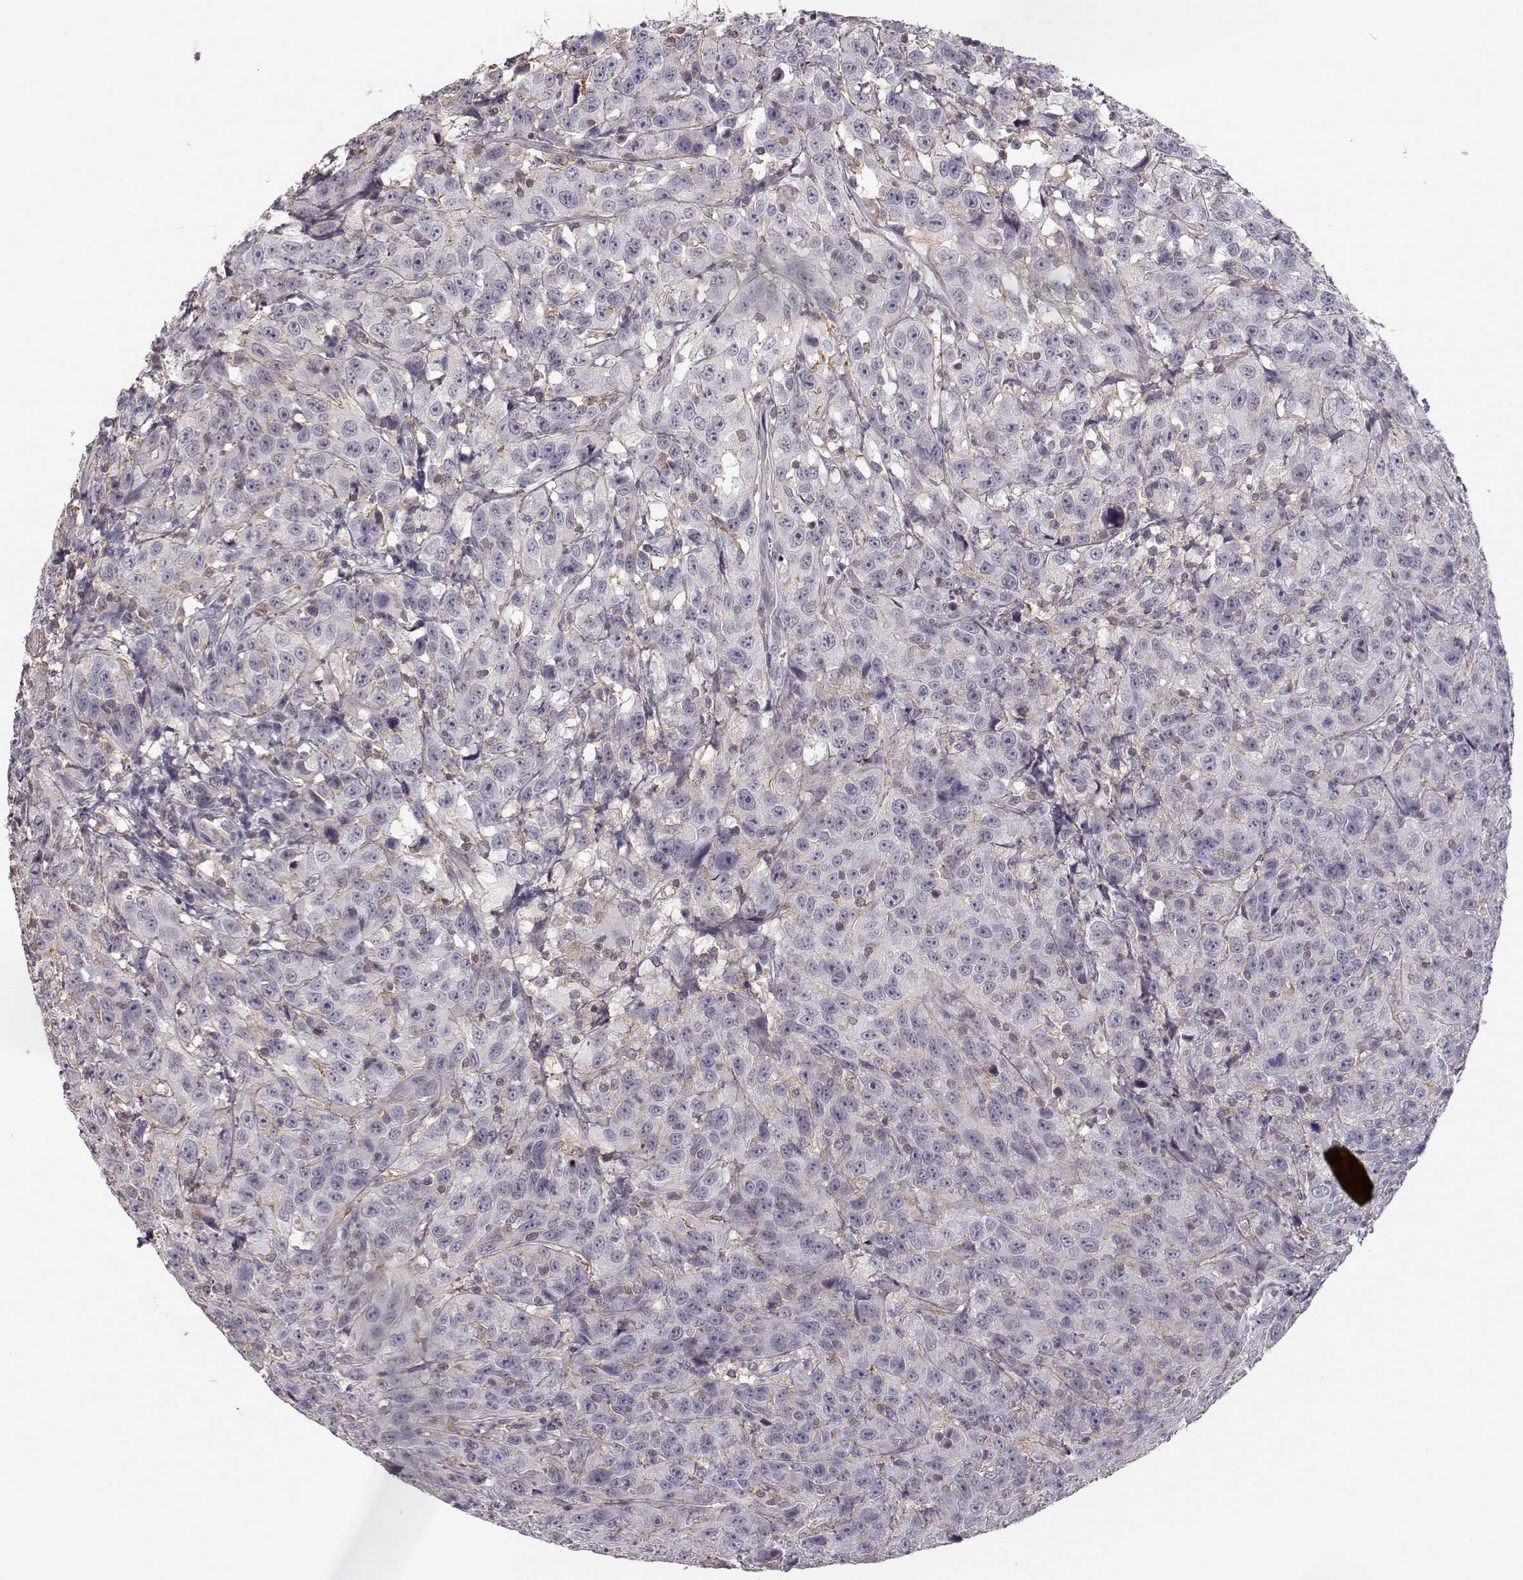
{"staining": {"intensity": "negative", "quantity": "none", "location": "none"}, "tissue": "urothelial cancer", "cell_type": "Tumor cells", "image_type": "cancer", "snomed": [{"axis": "morphology", "description": "Urothelial carcinoma, NOS"}, {"axis": "morphology", "description": "Urothelial carcinoma, High grade"}, {"axis": "topography", "description": "Urinary bladder"}], "caption": "The immunohistochemistry (IHC) photomicrograph has no significant positivity in tumor cells of urothelial cancer tissue.", "gene": "DAPL1", "patient": {"sex": "female", "age": 73}}